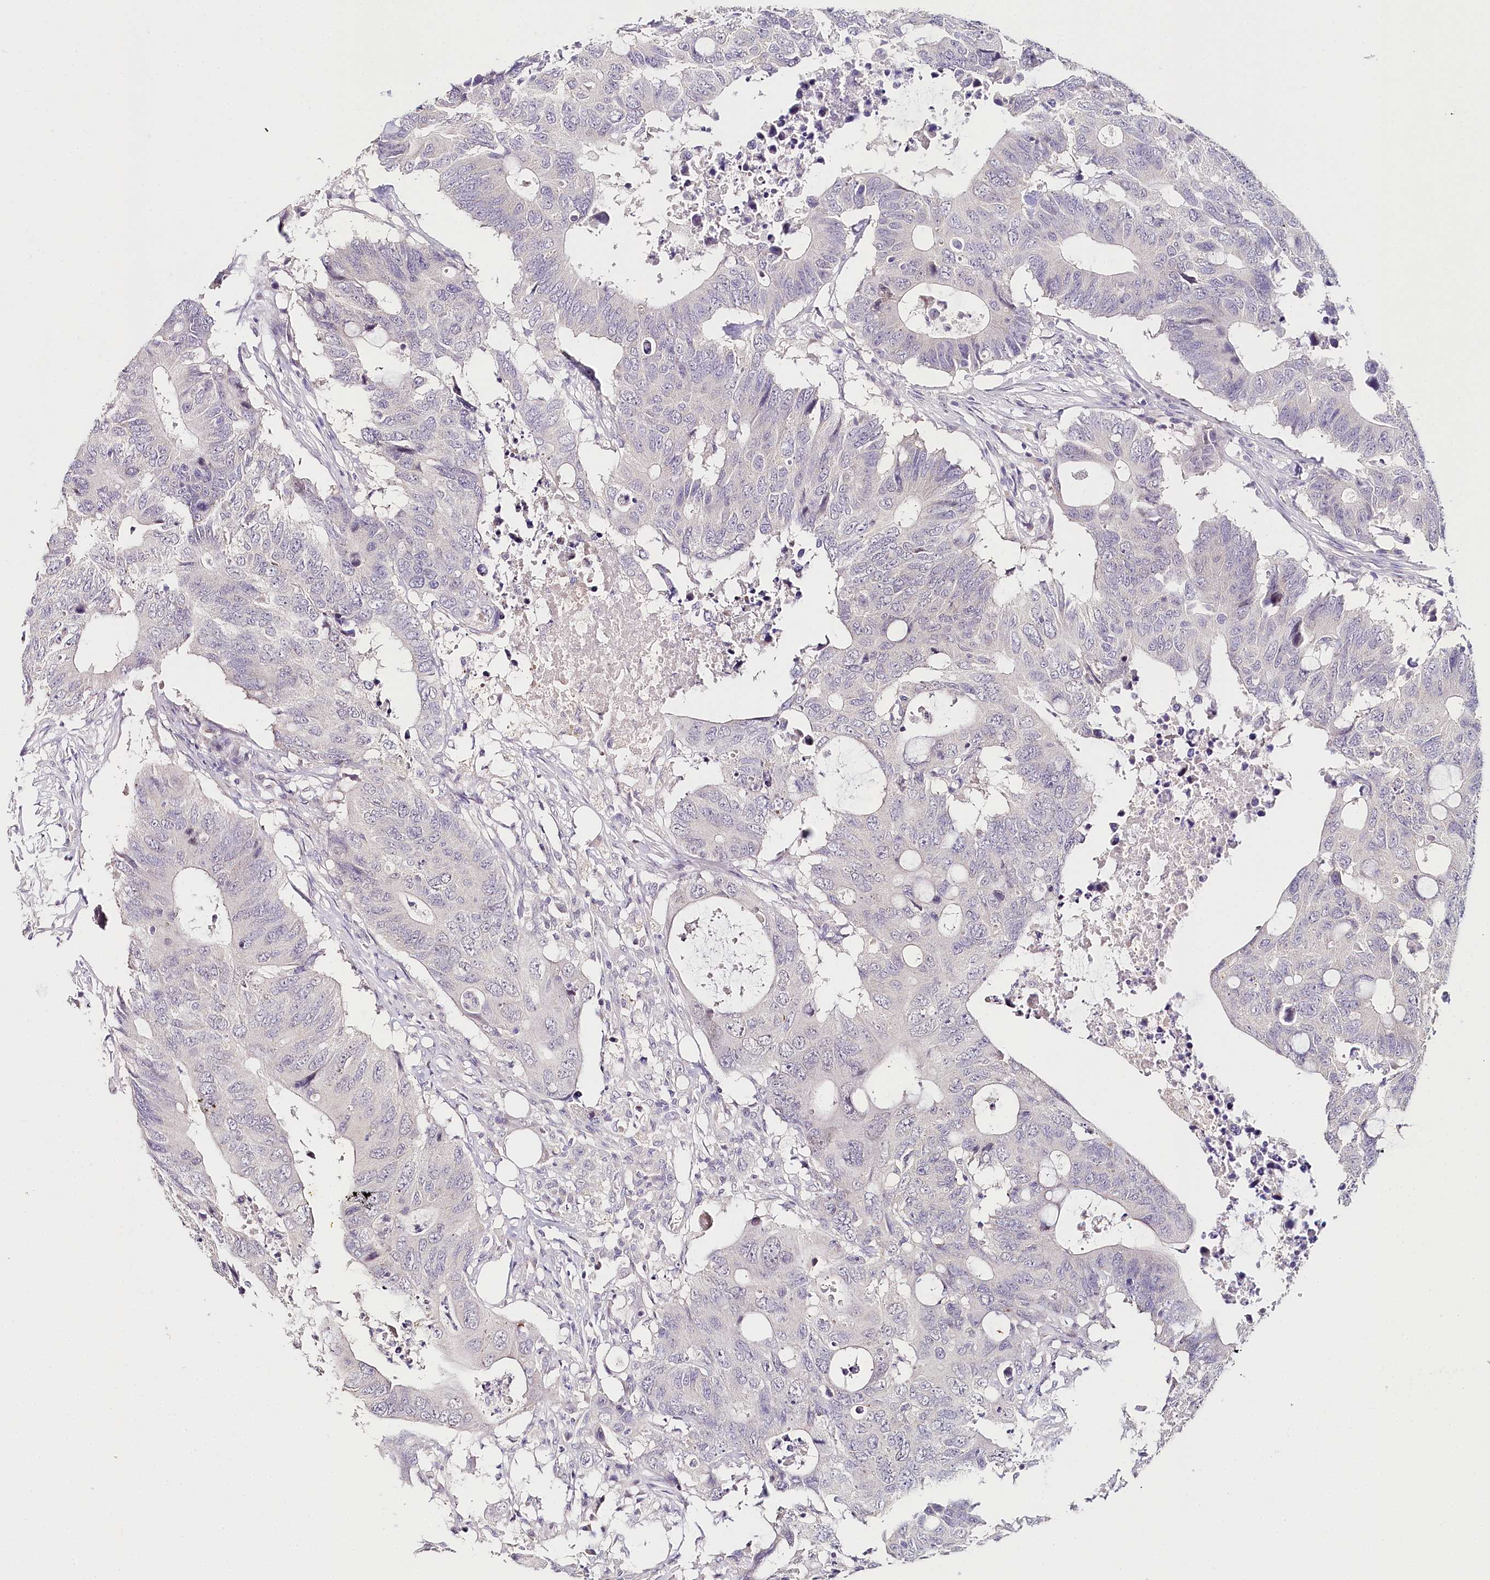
{"staining": {"intensity": "negative", "quantity": "none", "location": "none"}, "tissue": "colorectal cancer", "cell_type": "Tumor cells", "image_type": "cancer", "snomed": [{"axis": "morphology", "description": "Adenocarcinoma, NOS"}, {"axis": "topography", "description": "Colon"}], "caption": "DAB immunohistochemical staining of adenocarcinoma (colorectal) shows no significant staining in tumor cells.", "gene": "TP53", "patient": {"sex": "male", "age": 71}}